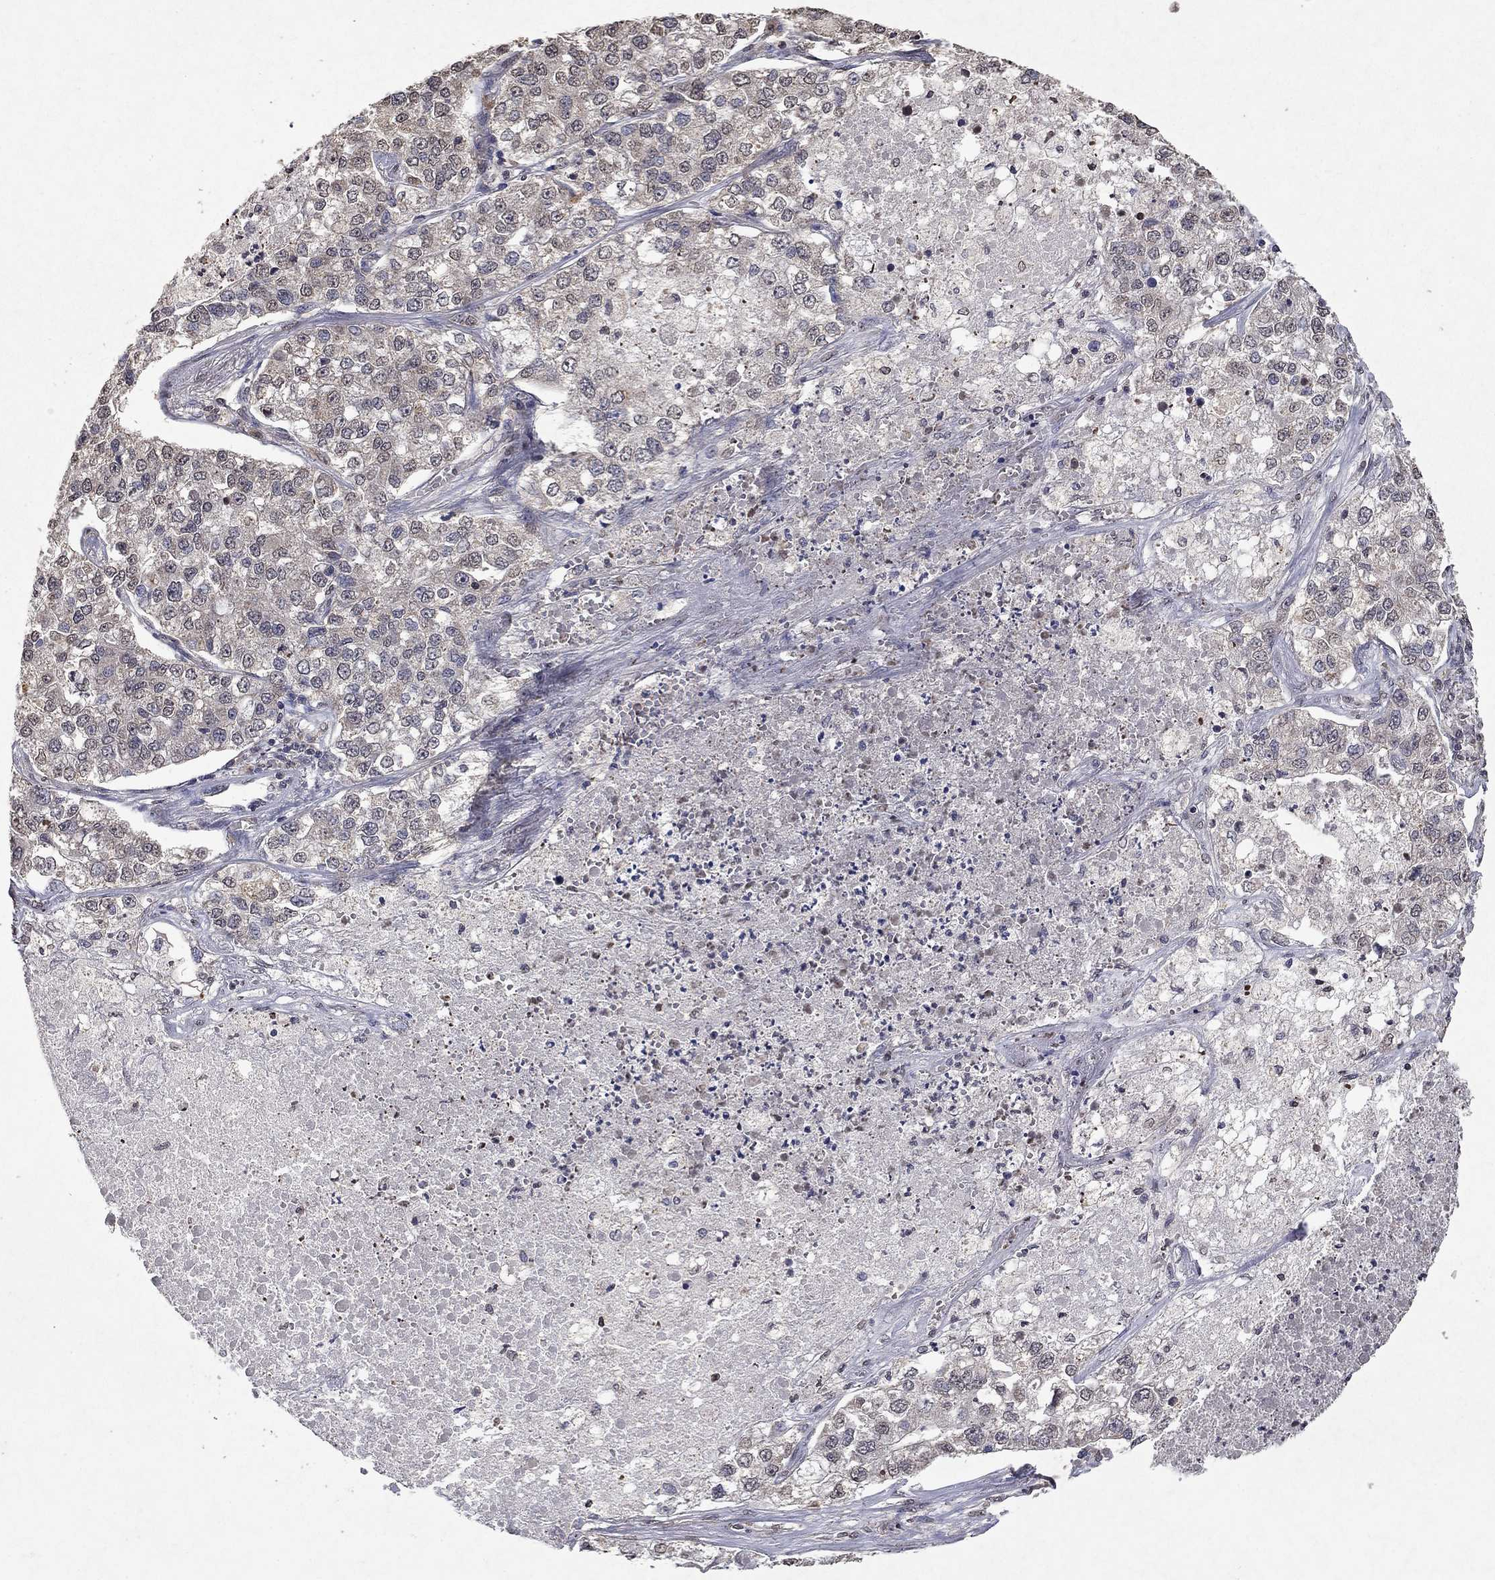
{"staining": {"intensity": "weak", "quantity": "25%-75%", "location": "cytoplasmic/membranous"}, "tissue": "lung cancer", "cell_type": "Tumor cells", "image_type": "cancer", "snomed": [{"axis": "morphology", "description": "Adenocarcinoma, NOS"}, {"axis": "topography", "description": "Lung"}], "caption": "Immunohistochemical staining of lung cancer displays low levels of weak cytoplasmic/membranous expression in about 25%-75% of tumor cells.", "gene": "TTC38", "patient": {"sex": "male", "age": 49}}